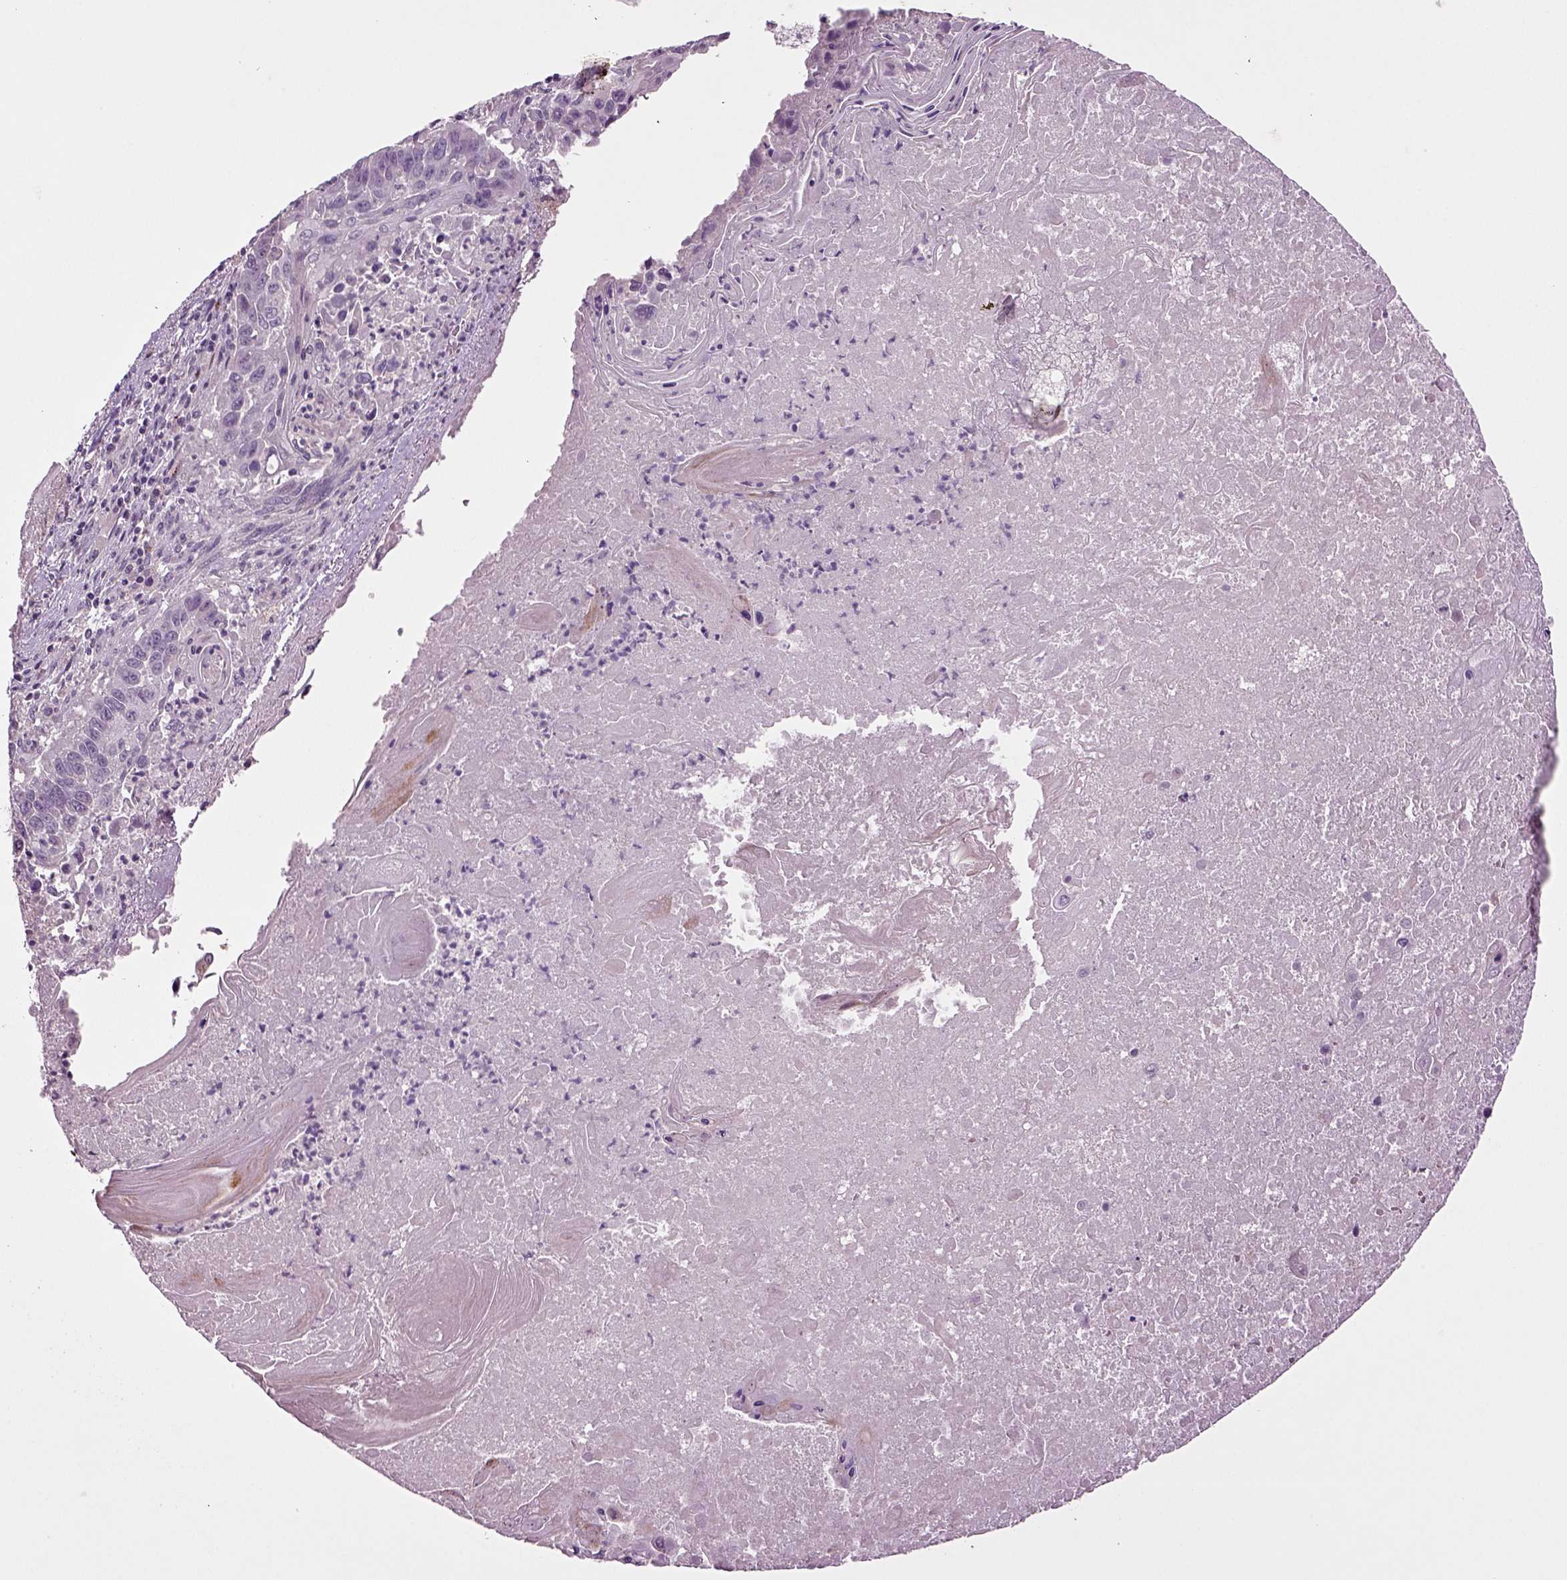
{"staining": {"intensity": "negative", "quantity": "none", "location": "none"}, "tissue": "lung cancer", "cell_type": "Tumor cells", "image_type": "cancer", "snomed": [{"axis": "morphology", "description": "Squamous cell carcinoma, NOS"}, {"axis": "topography", "description": "Lung"}], "caption": "This is an immunohistochemistry (IHC) histopathology image of squamous cell carcinoma (lung). There is no staining in tumor cells.", "gene": "SLC17A6", "patient": {"sex": "male", "age": 73}}